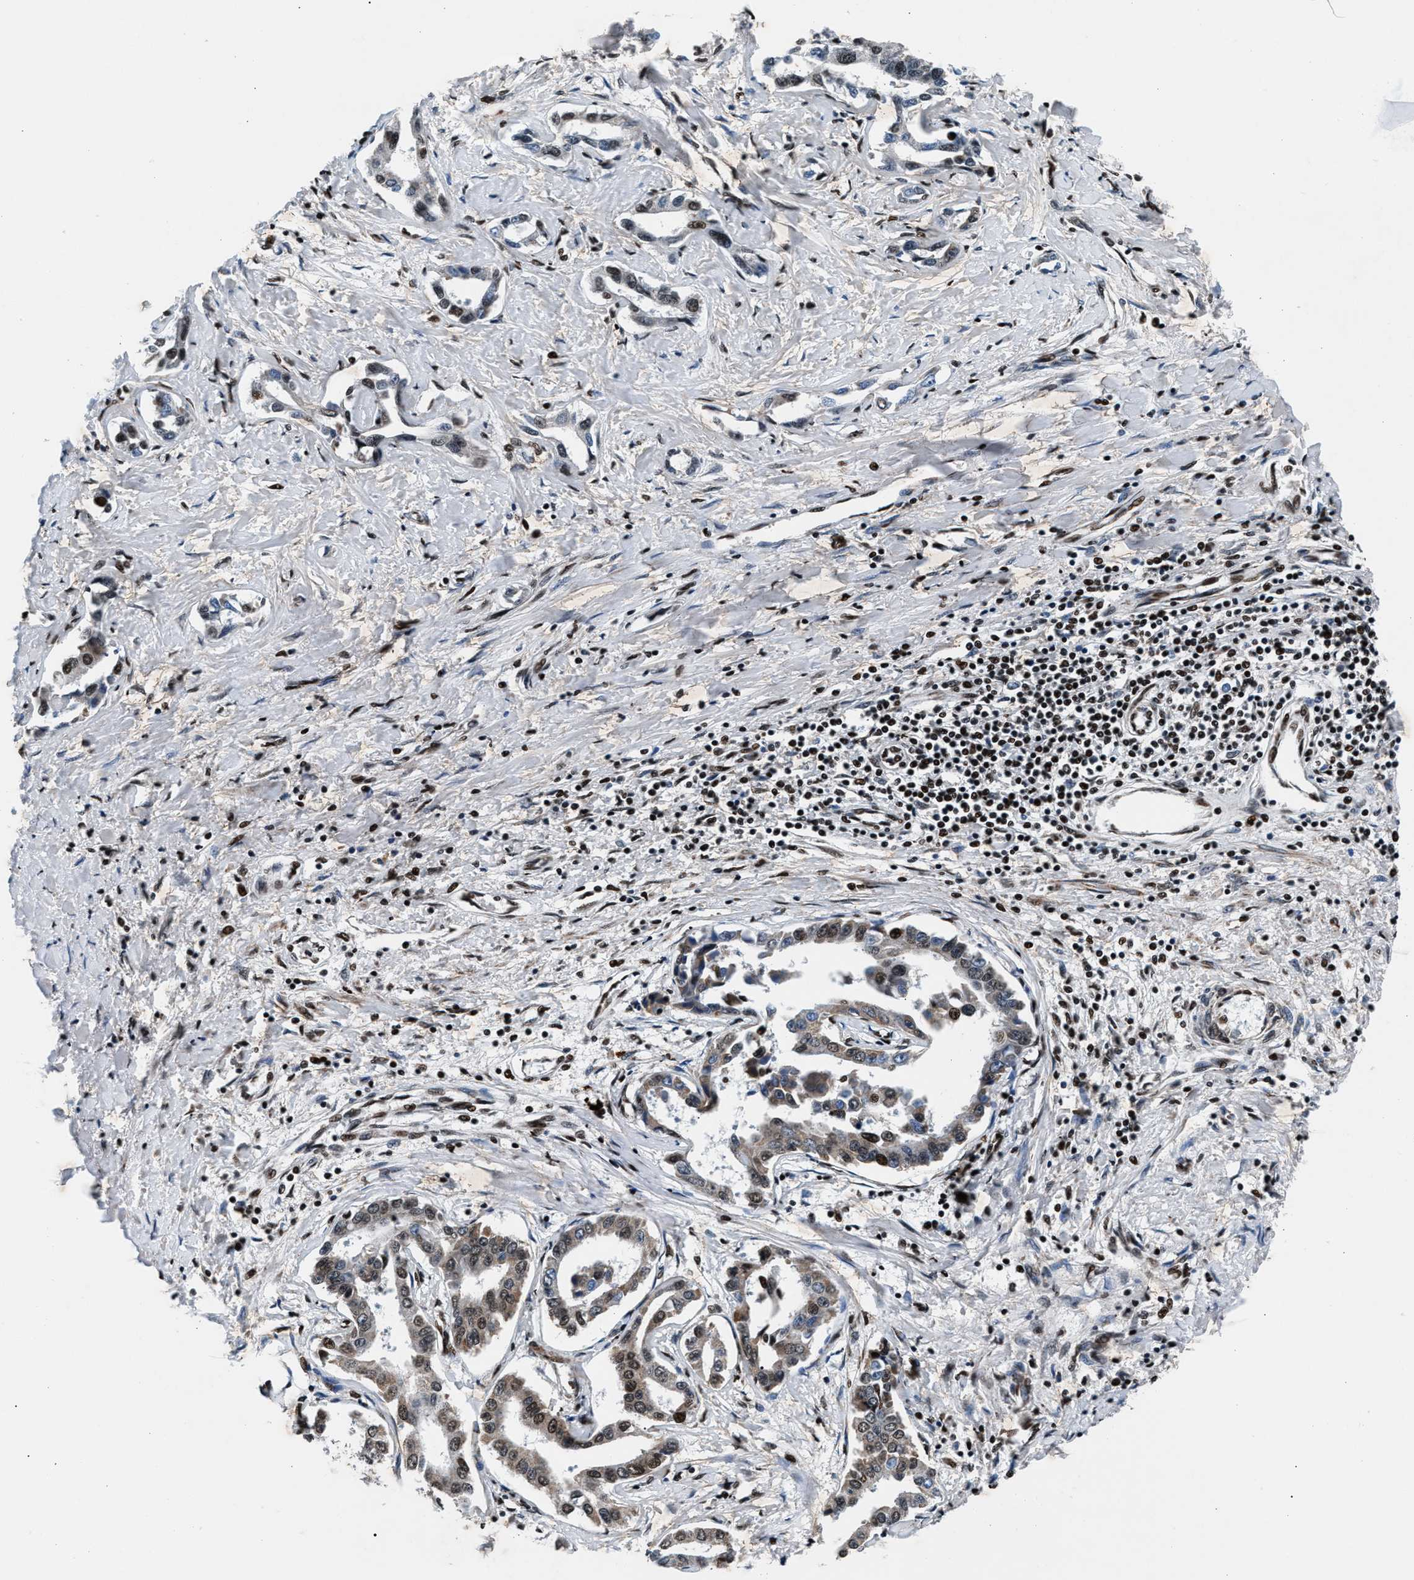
{"staining": {"intensity": "moderate", "quantity": ">75%", "location": "nuclear"}, "tissue": "liver cancer", "cell_type": "Tumor cells", "image_type": "cancer", "snomed": [{"axis": "morphology", "description": "Cholangiocarcinoma"}, {"axis": "topography", "description": "Liver"}], "caption": "Immunohistochemical staining of liver cancer (cholangiocarcinoma) exhibits medium levels of moderate nuclear staining in approximately >75% of tumor cells.", "gene": "PRRC2B", "patient": {"sex": "male", "age": 59}}